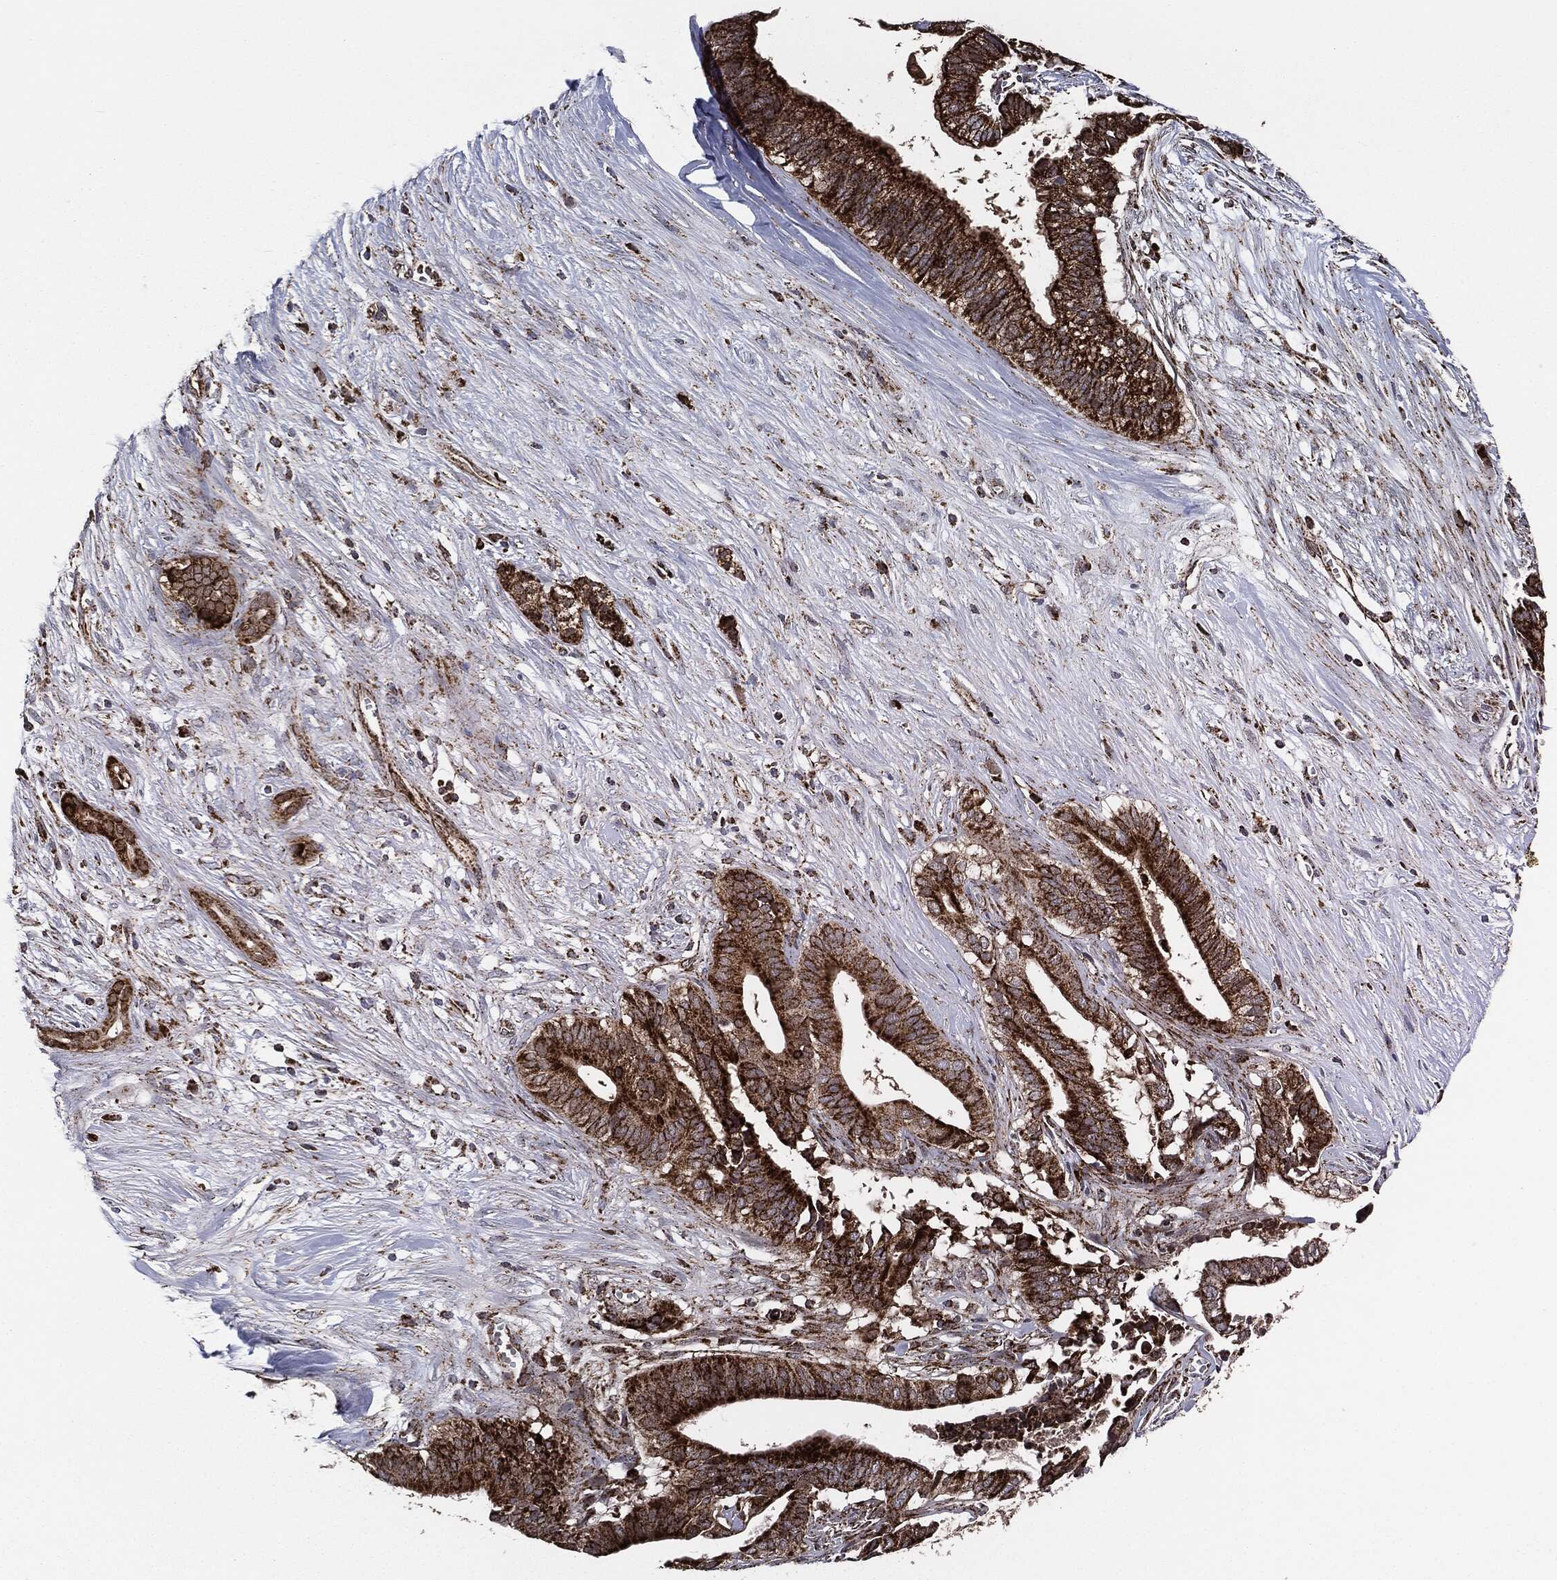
{"staining": {"intensity": "strong", "quantity": "25%-75%", "location": "cytoplasmic/membranous"}, "tissue": "pancreatic cancer", "cell_type": "Tumor cells", "image_type": "cancer", "snomed": [{"axis": "morphology", "description": "Adenocarcinoma, NOS"}, {"axis": "topography", "description": "Pancreas"}], "caption": "High-magnification brightfield microscopy of pancreatic adenocarcinoma stained with DAB (3,3'-diaminobenzidine) (brown) and counterstained with hematoxylin (blue). tumor cells exhibit strong cytoplasmic/membranous expression is identified in approximately25%-75% of cells. (DAB = brown stain, brightfield microscopy at high magnification).", "gene": "FH", "patient": {"sex": "male", "age": 61}}